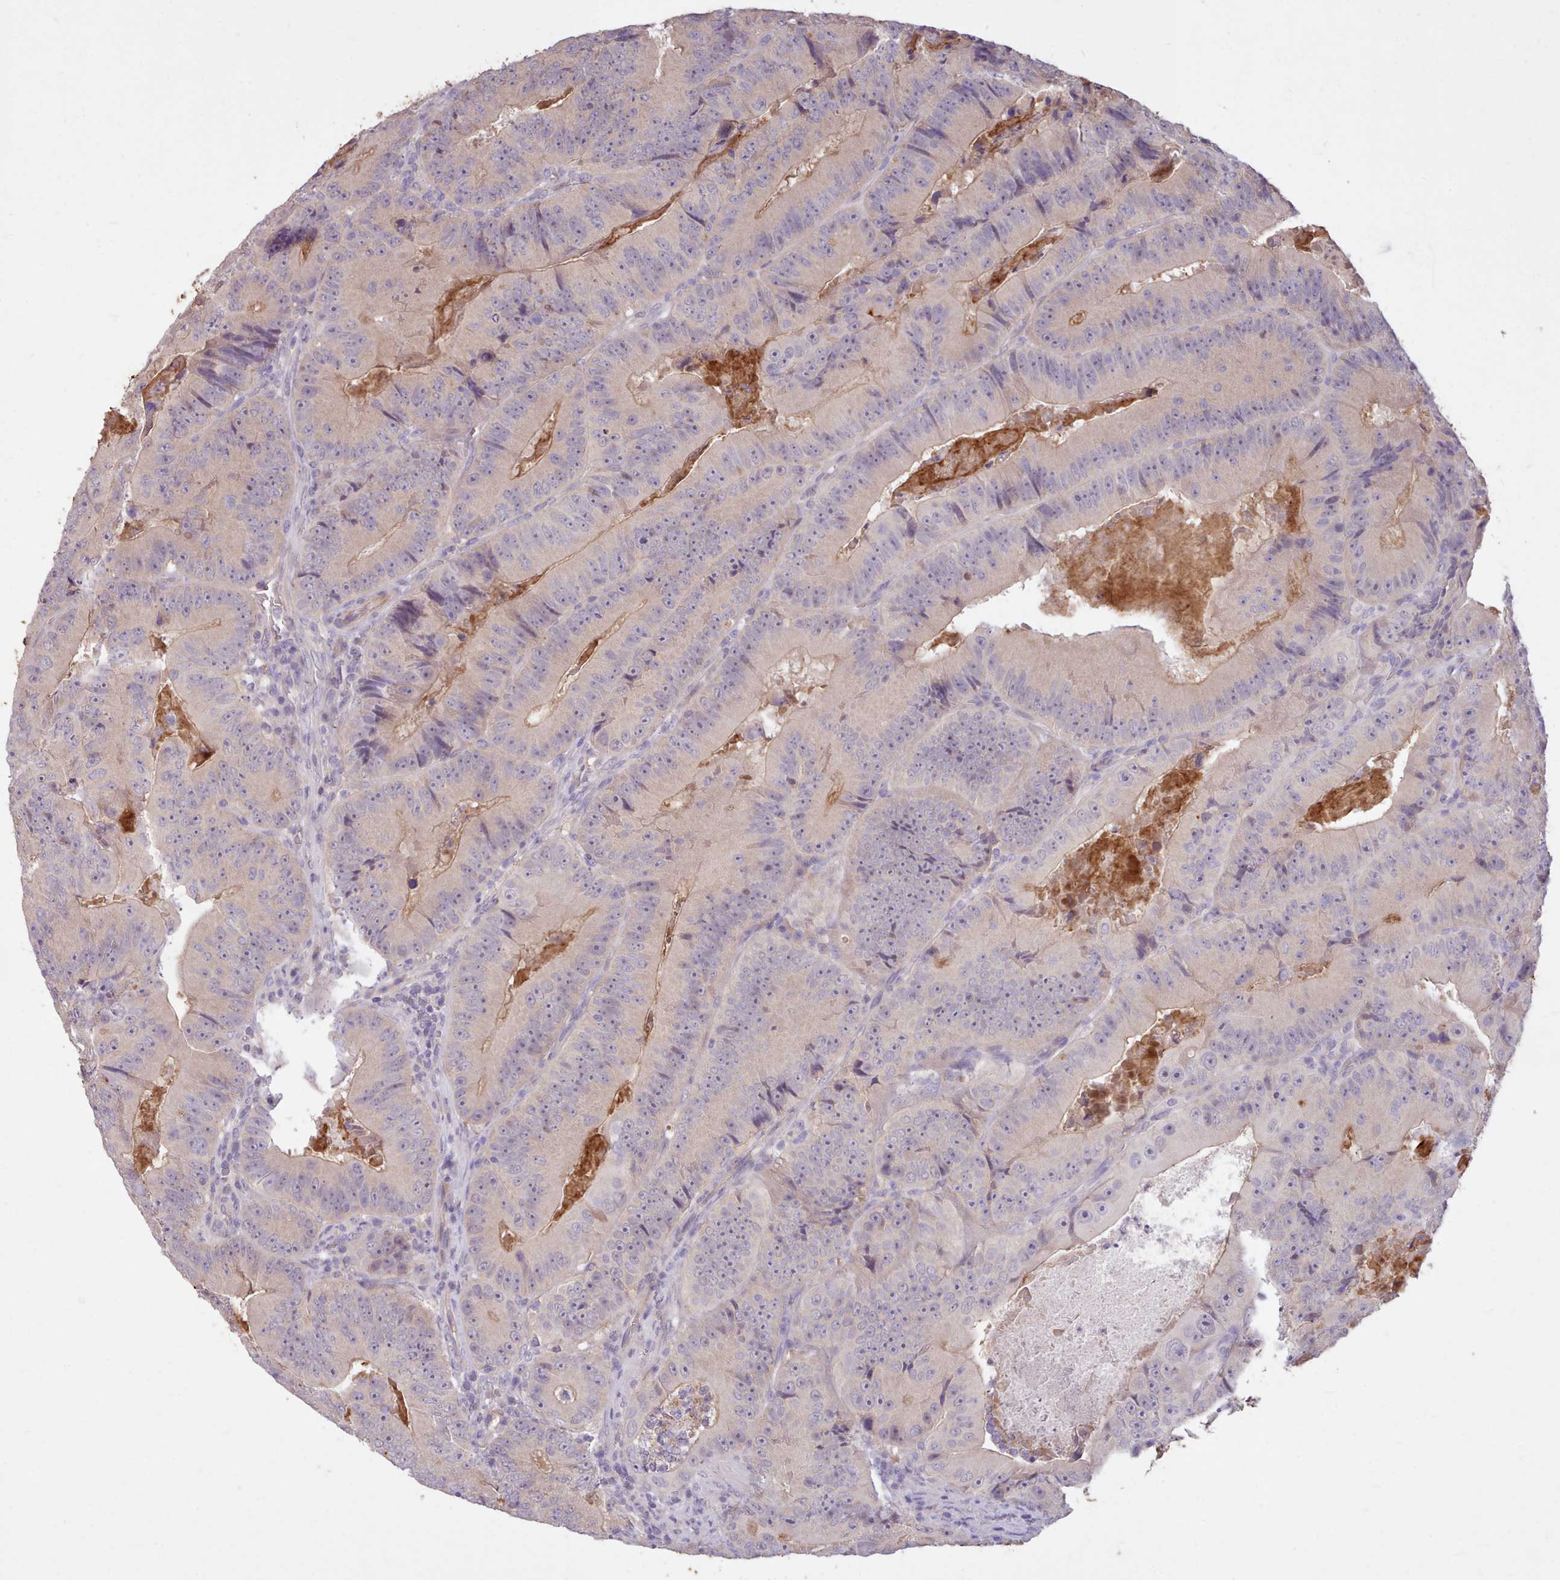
{"staining": {"intensity": "weak", "quantity": "<25%", "location": "cytoplasmic/membranous"}, "tissue": "colorectal cancer", "cell_type": "Tumor cells", "image_type": "cancer", "snomed": [{"axis": "morphology", "description": "Adenocarcinoma, NOS"}, {"axis": "topography", "description": "Colon"}], "caption": "Image shows no protein positivity in tumor cells of colorectal cancer tissue.", "gene": "ZNF607", "patient": {"sex": "female", "age": 86}}